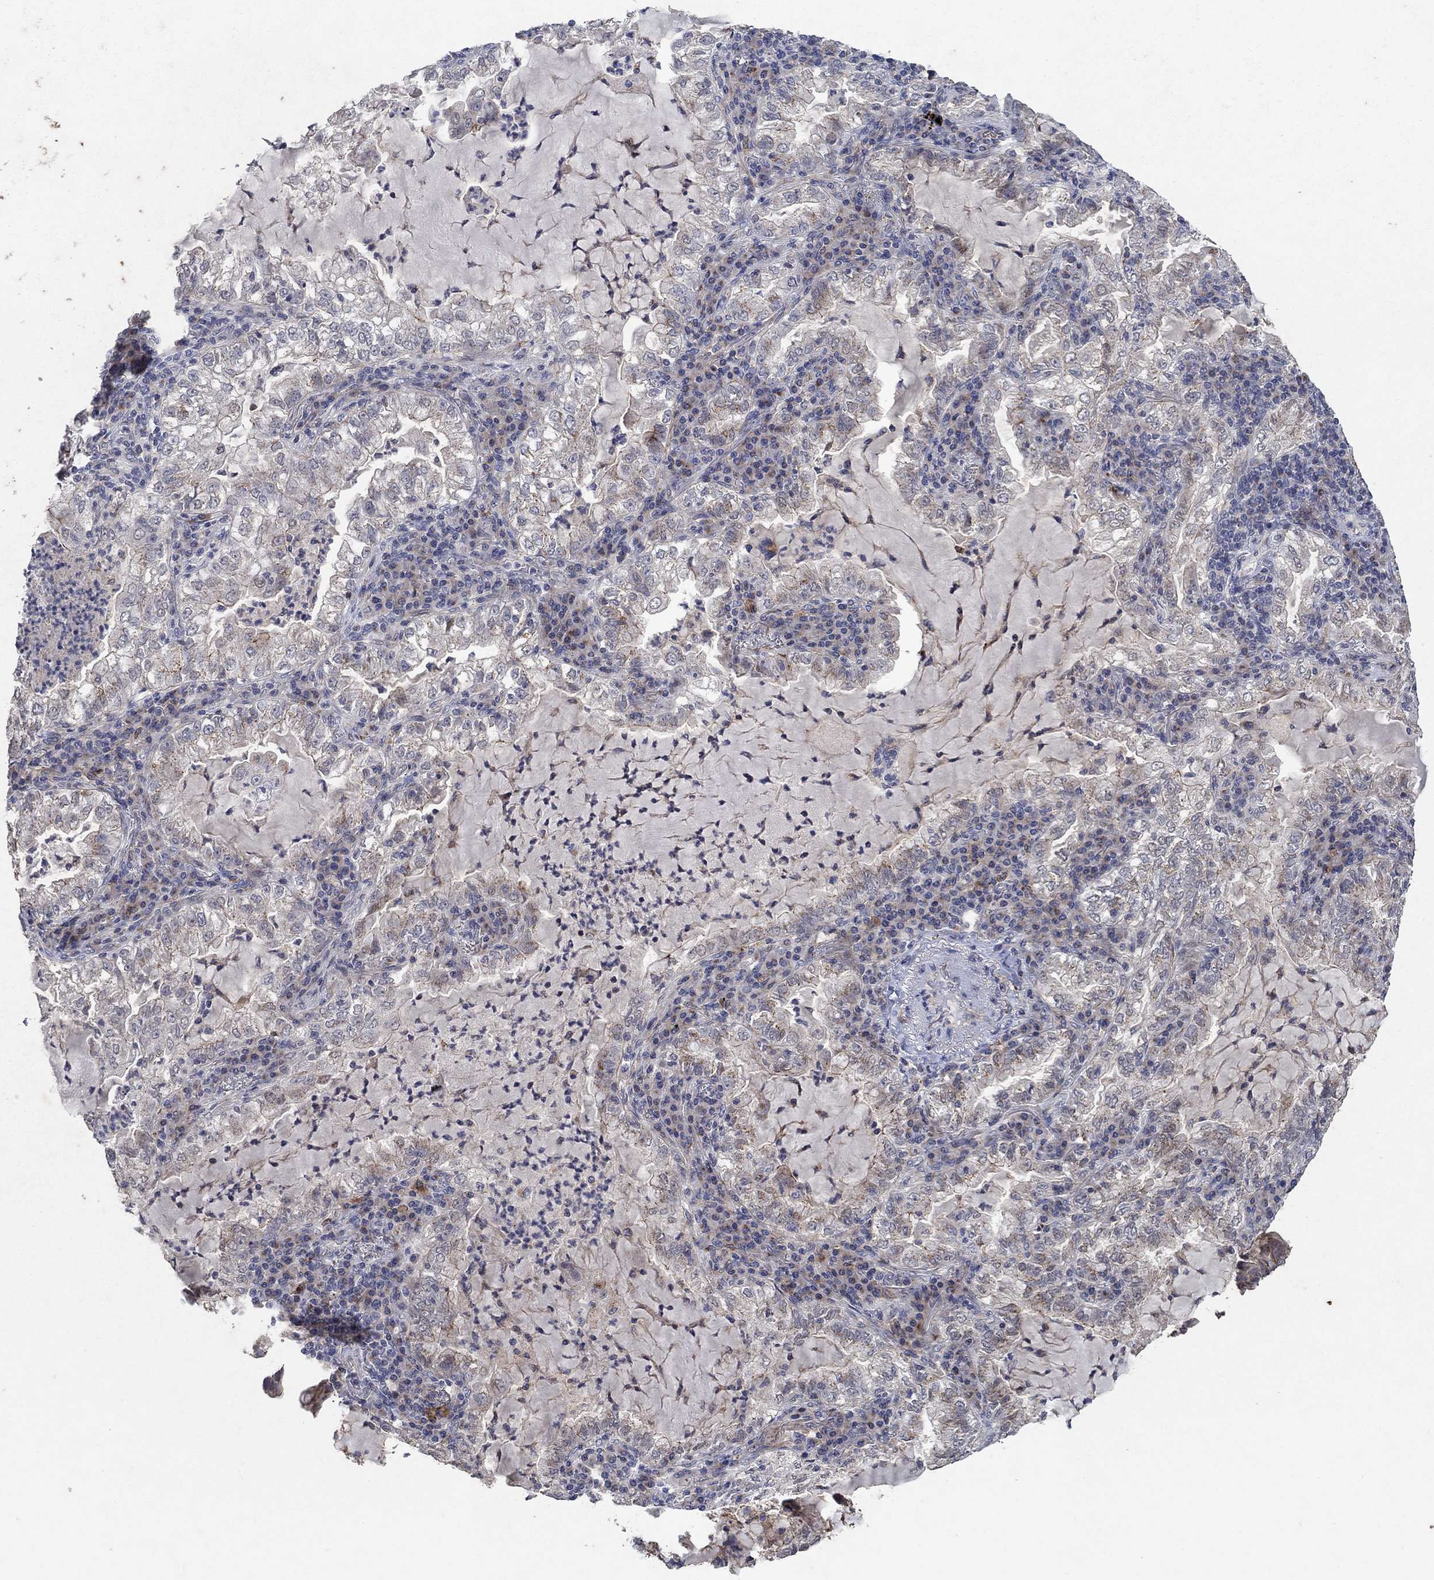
{"staining": {"intensity": "moderate", "quantity": "<25%", "location": "cytoplasmic/membranous"}, "tissue": "lung cancer", "cell_type": "Tumor cells", "image_type": "cancer", "snomed": [{"axis": "morphology", "description": "Adenocarcinoma, NOS"}, {"axis": "topography", "description": "Lung"}], "caption": "IHC histopathology image of lung adenocarcinoma stained for a protein (brown), which demonstrates low levels of moderate cytoplasmic/membranous expression in about <25% of tumor cells.", "gene": "FRG1", "patient": {"sex": "female", "age": 73}}